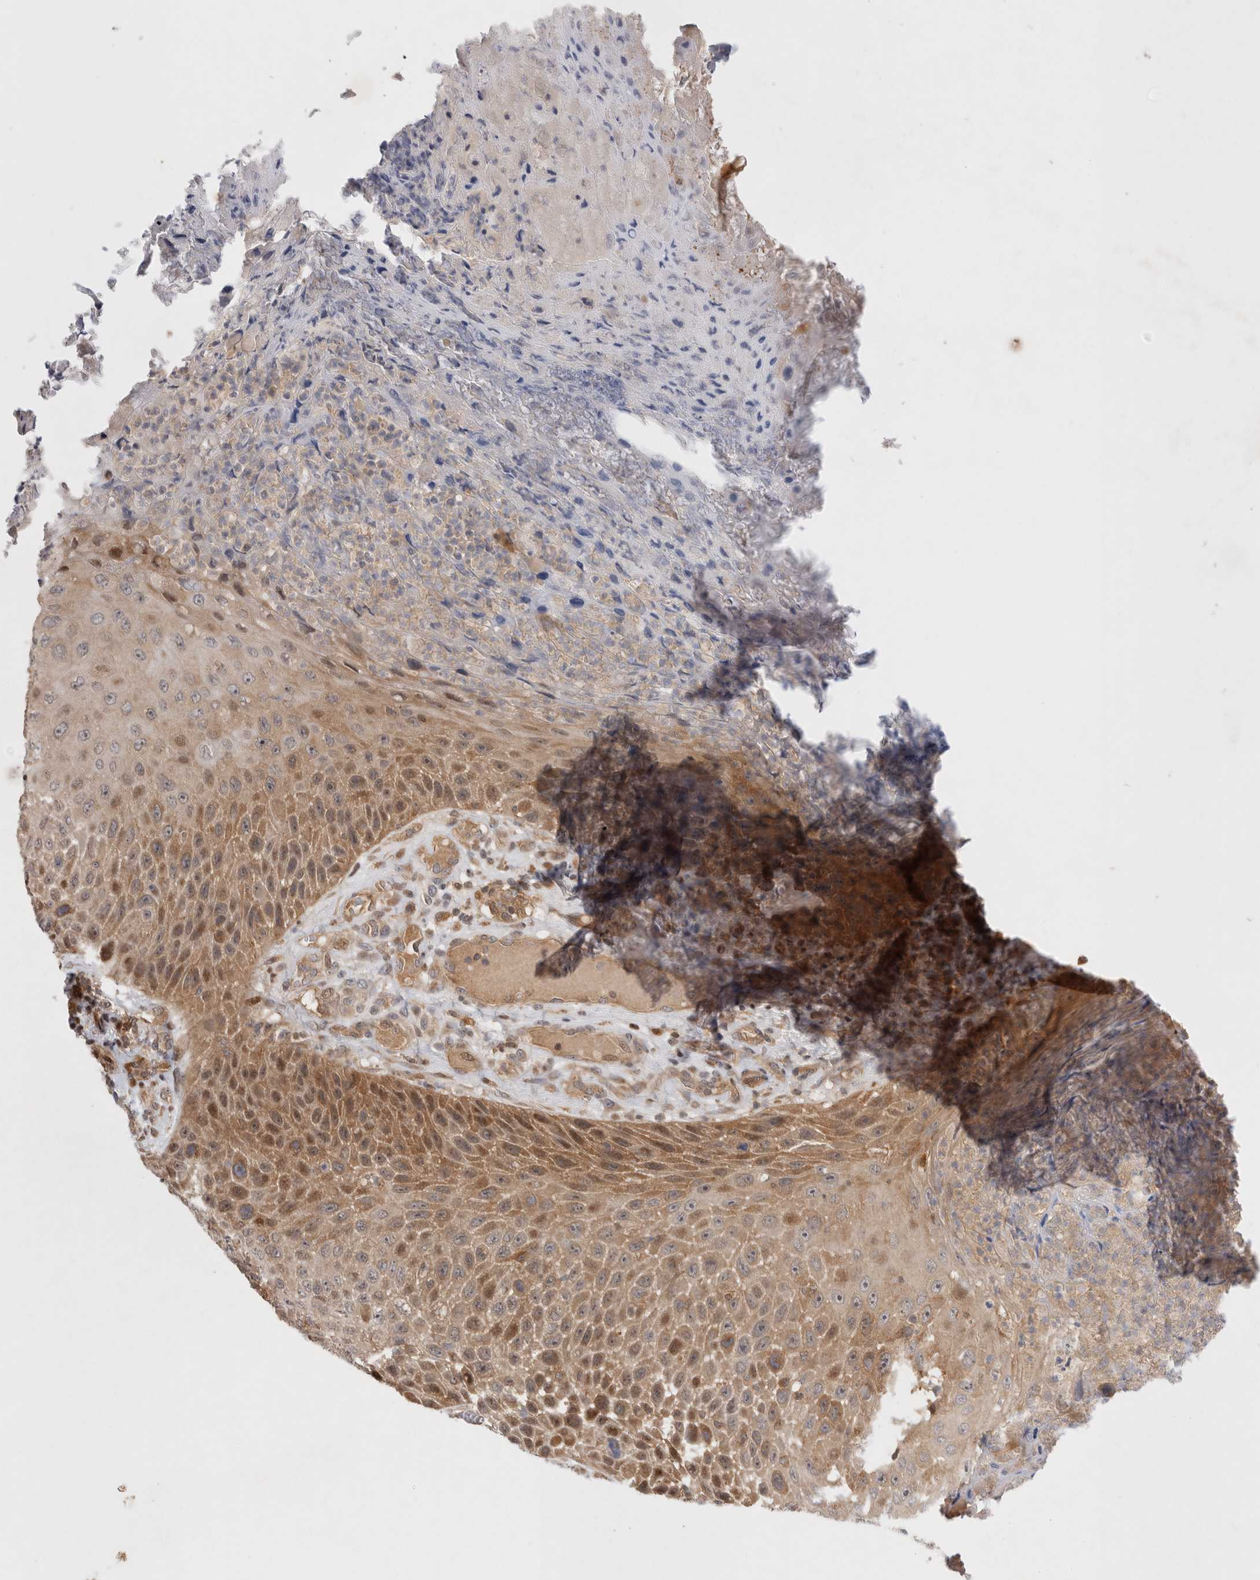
{"staining": {"intensity": "moderate", "quantity": "<25%", "location": "cytoplasmic/membranous,nuclear"}, "tissue": "skin cancer", "cell_type": "Tumor cells", "image_type": "cancer", "snomed": [{"axis": "morphology", "description": "Squamous cell carcinoma, NOS"}, {"axis": "topography", "description": "Skin"}], "caption": "The image reveals immunohistochemical staining of skin squamous cell carcinoma. There is moderate cytoplasmic/membranous and nuclear expression is seen in about <25% of tumor cells.", "gene": "HTT", "patient": {"sex": "female", "age": 88}}